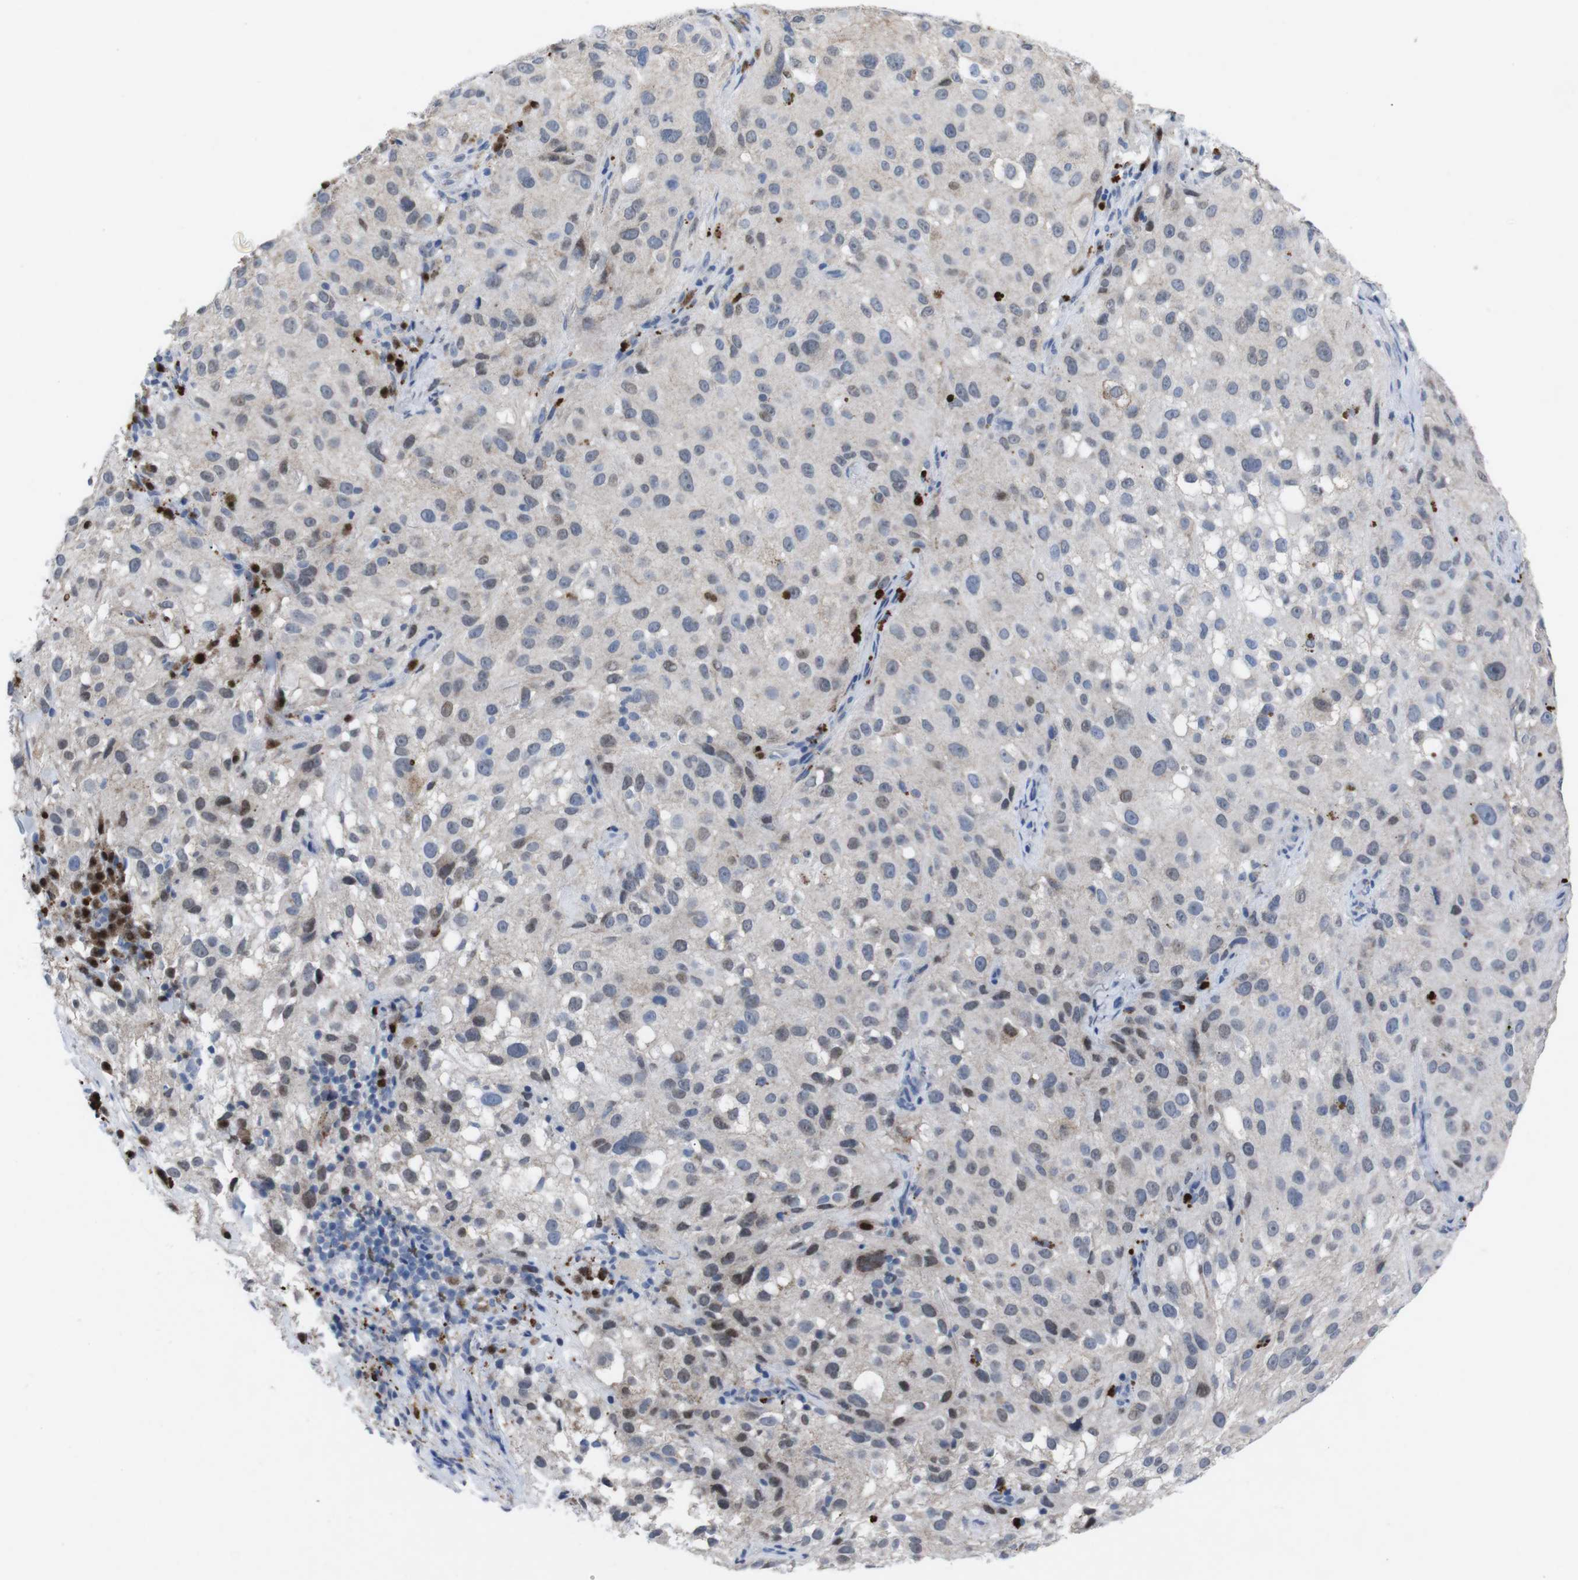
{"staining": {"intensity": "negative", "quantity": "none", "location": "none"}, "tissue": "melanoma", "cell_type": "Tumor cells", "image_type": "cancer", "snomed": [{"axis": "morphology", "description": "Necrosis, NOS"}, {"axis": "morphology", "description": "Malignant melanoma, NOS"}, {"axis": "topography", "description": "Skin"}], "caption": "A high-resolution photomicrograph shows immunohistochemistry (IHC) staining of malignant melanoma, which exhibits no significant staining in tumor cells. (DAB immunohistochemistry (IHC) visualized using brightfield microscopy, high magnification).", "gene": "IRF4", "patient": {"sex": "female", "age": 87}}